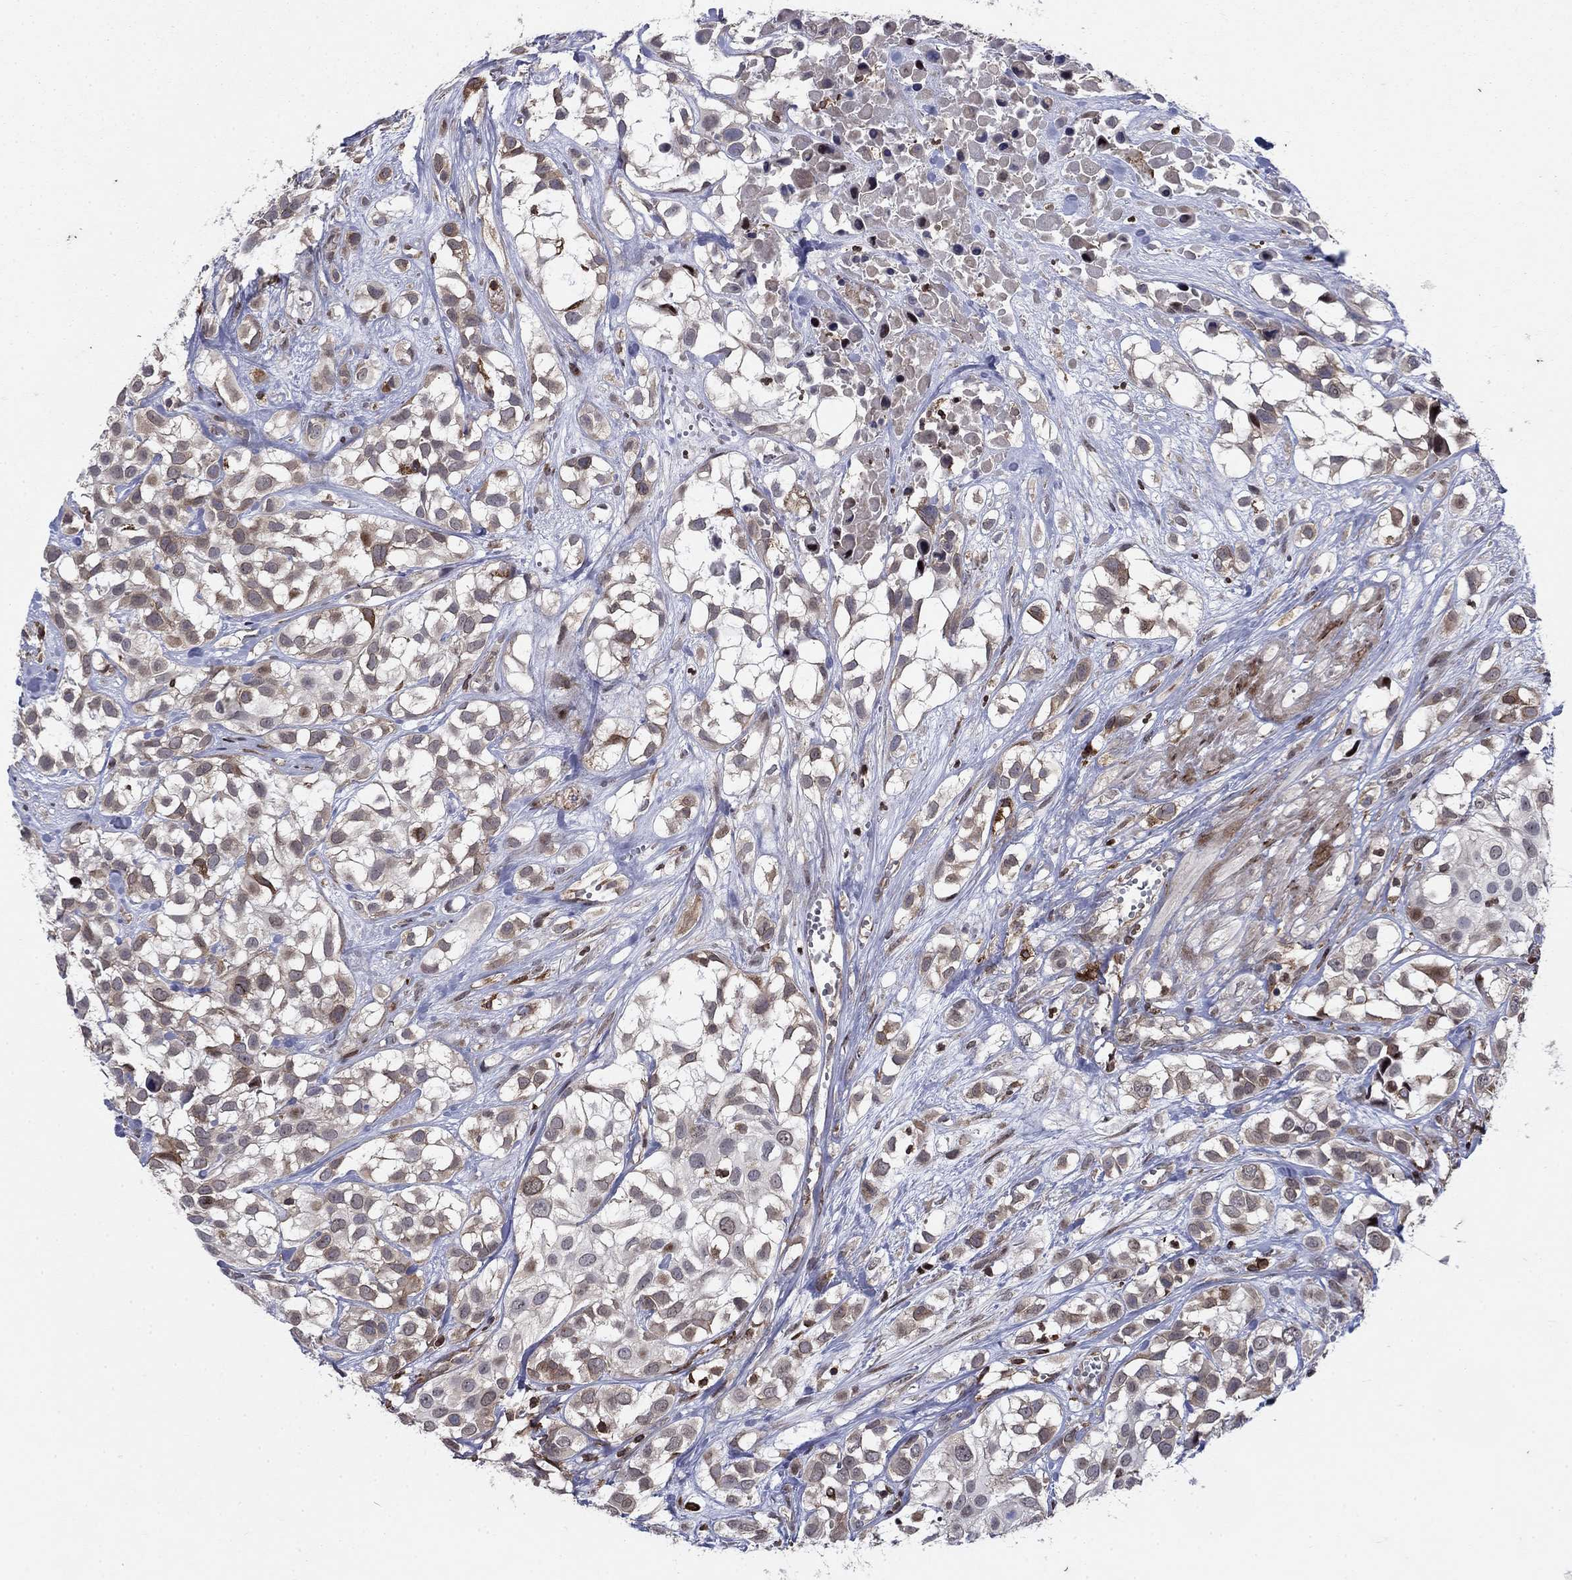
{"staining": {"intensity": "moderate", "quantity": "<25%", "location": "cytoplasmic/membranous"}, "tissue": "urothelial cancer", "cell_type": "Tumor cells", "image_type": "cancer", "snomed": [{"axis": "morphology", "description": "Urothelial carcinoma, High grade"}, {"axis": "topography", "description": "Urinary bladder"}], "caption": "DAB immunohistochemical staining of urothelial carcinoma (high-grade) displays moderate cytoplasmic/membranous protein expression in approximately <25% of tumor cells. The protein of interest is shown in brown color, while the nuclei are stained blue.", "gene": "DHRS7", "patient": {"sex": "male", "age": 56}}